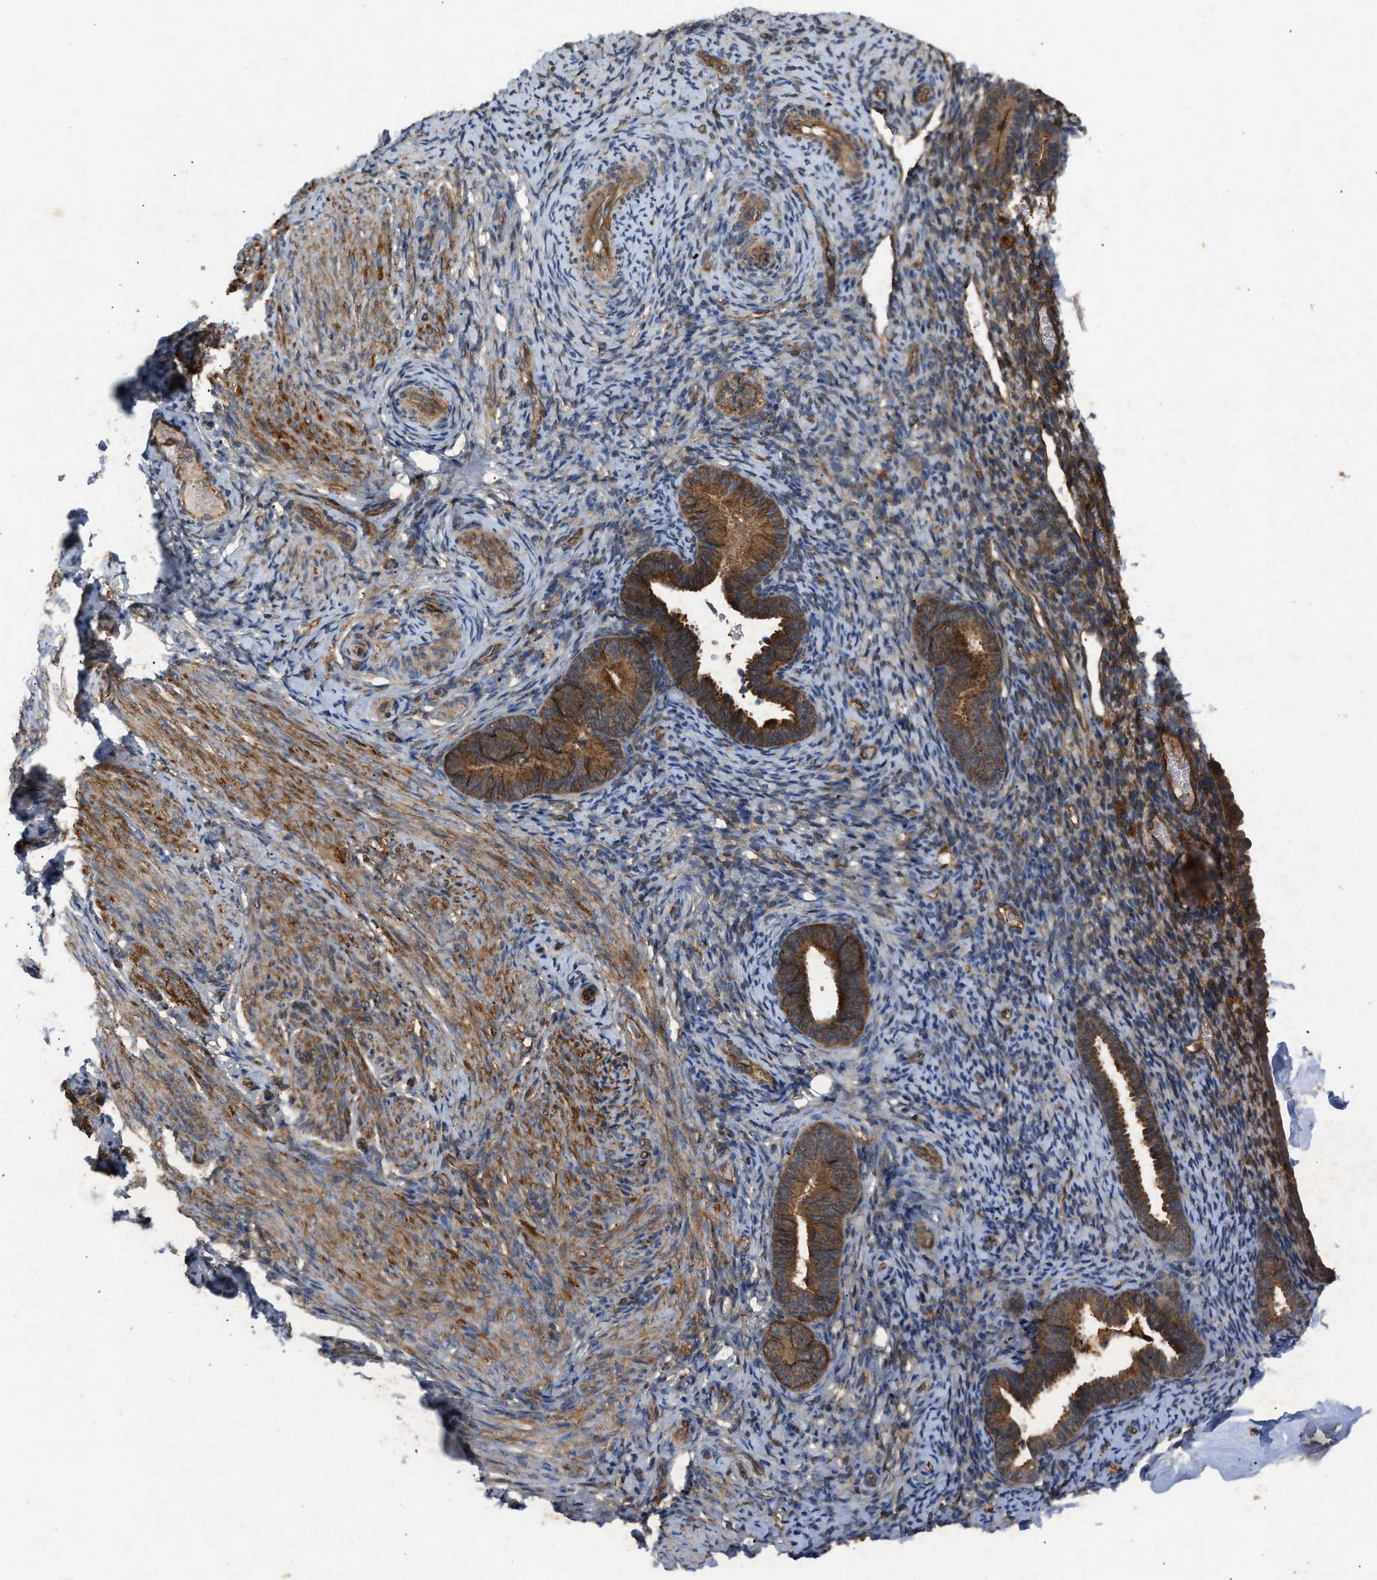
{"staining": {"intensity": "moderate", "quantity": "<25%", "location": "cytoplasmic/membranous"}, "tissue": "endometrium", "cell_type": "Cells in endometrial stroma", "image_type": "normal", "snomed": [{"axis": "morphology", "description": "Normal tissue, NOS"}, {"axis": "topography", "description": "Endometrium"}], "caption": "Cells in endometrial stroma display low levels of moderate cytoplasmic/membranous positivity in about <25% of cells in normal human endometrium.", "gene": "GNB4", "patient": {"sex": "female", "age": 51}}